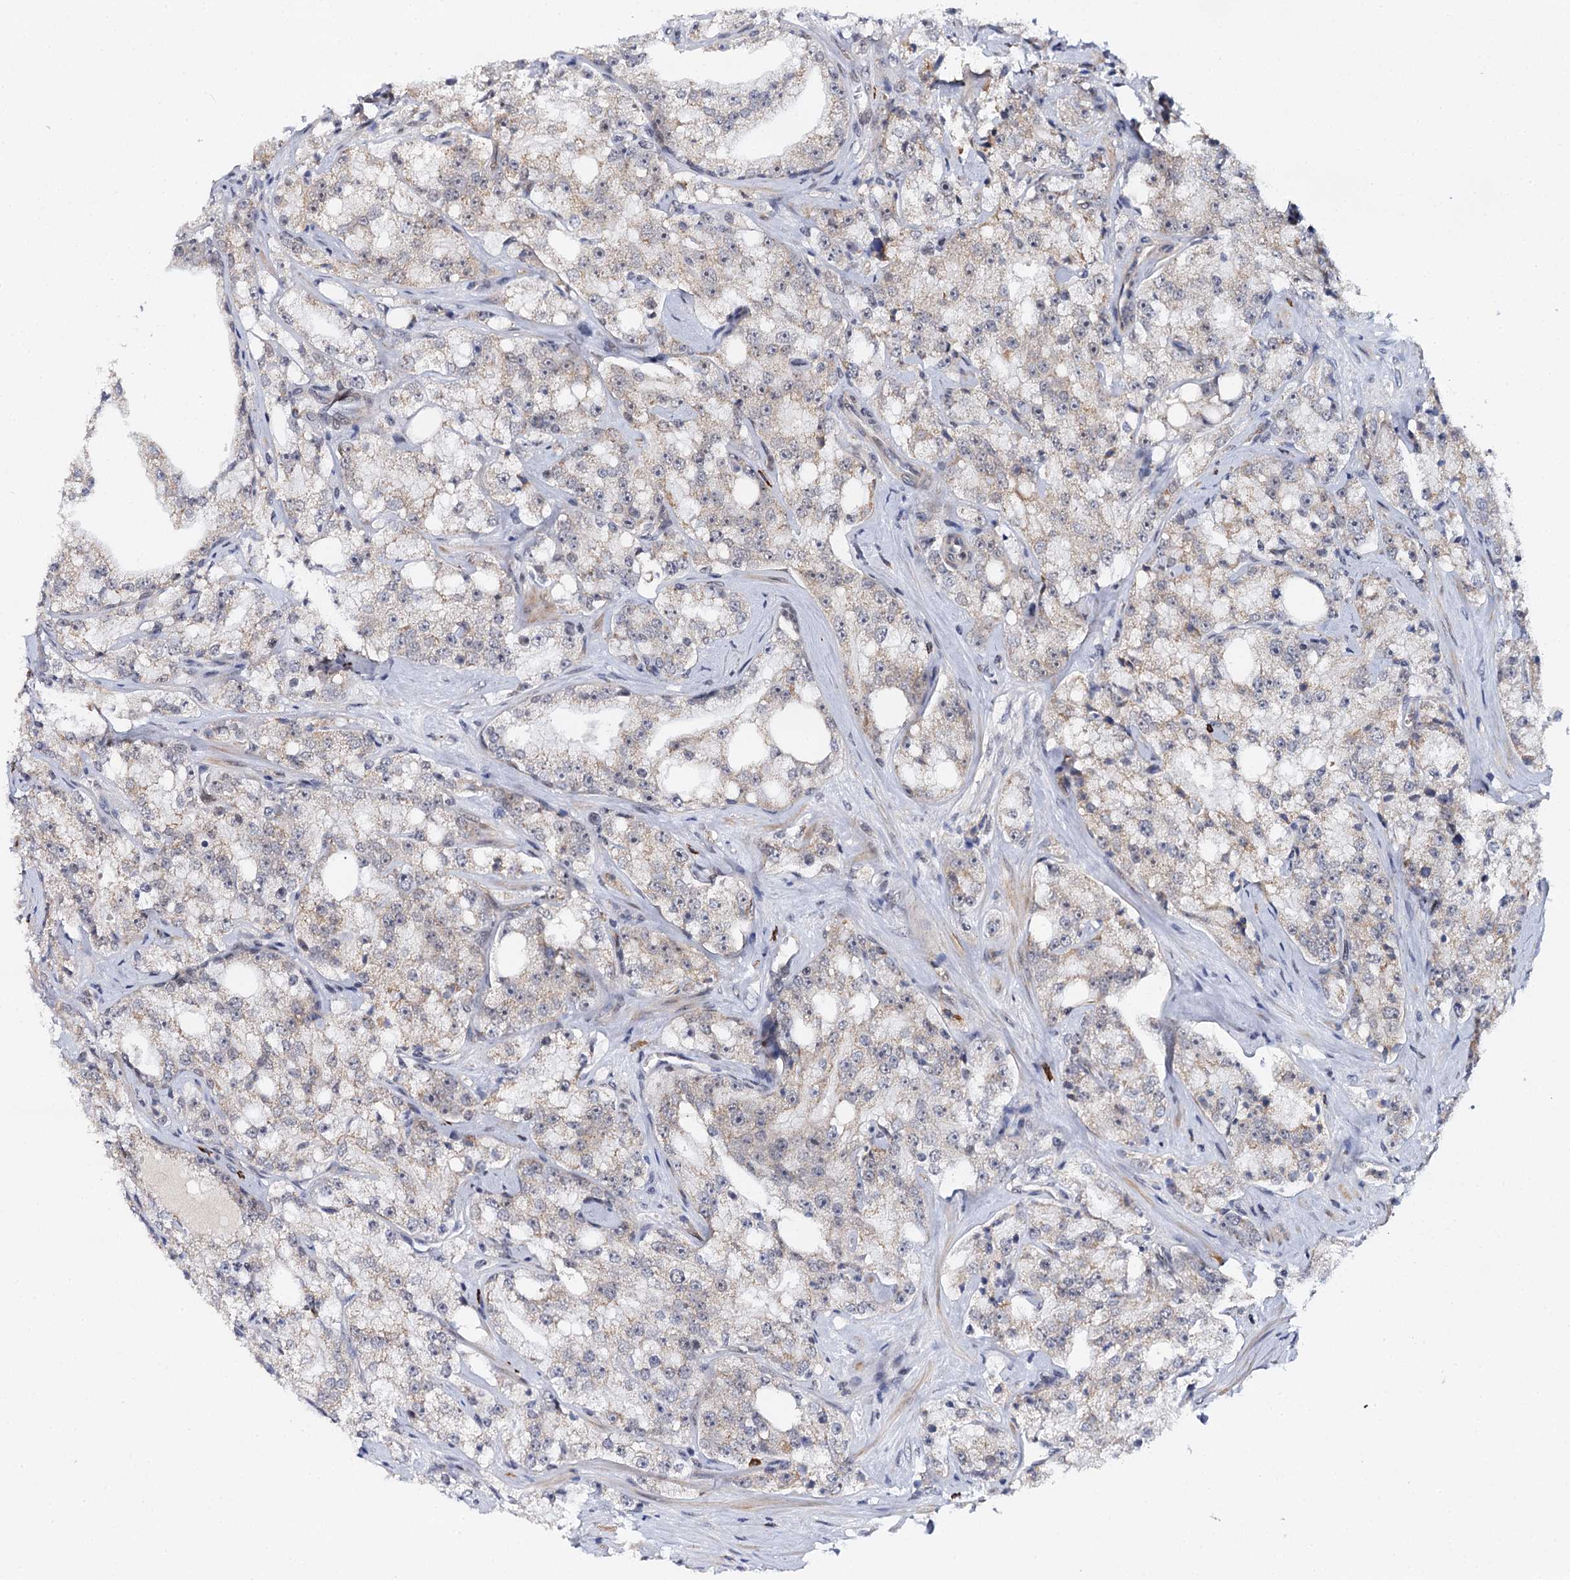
{"staining": {"intensity": "weak", "quantity": "25%-75%", "location": "cytoplasmic/membranous"}, "tissue": "prostate cancer", "cell_type": "Tumor cells", "image_type": "cancer", "snomed": [{"axis": "morphology", "description": "Adenocarcinoma, High grade"}, {"axis": "topography", "description": "Prostate"}], "caption": "Immunohistochemistry (IHC) micrograph of neoplastic tissue: human prostate cancer stained using IHC exhibits low levels of weak protein expression localized specifically in the cytoplasmic/membranous of tumor cells, appearing as a cytoplasmic/membranous brown color.", "gene": "BUD13", "patient": {"sex": "male", "age": 64}}